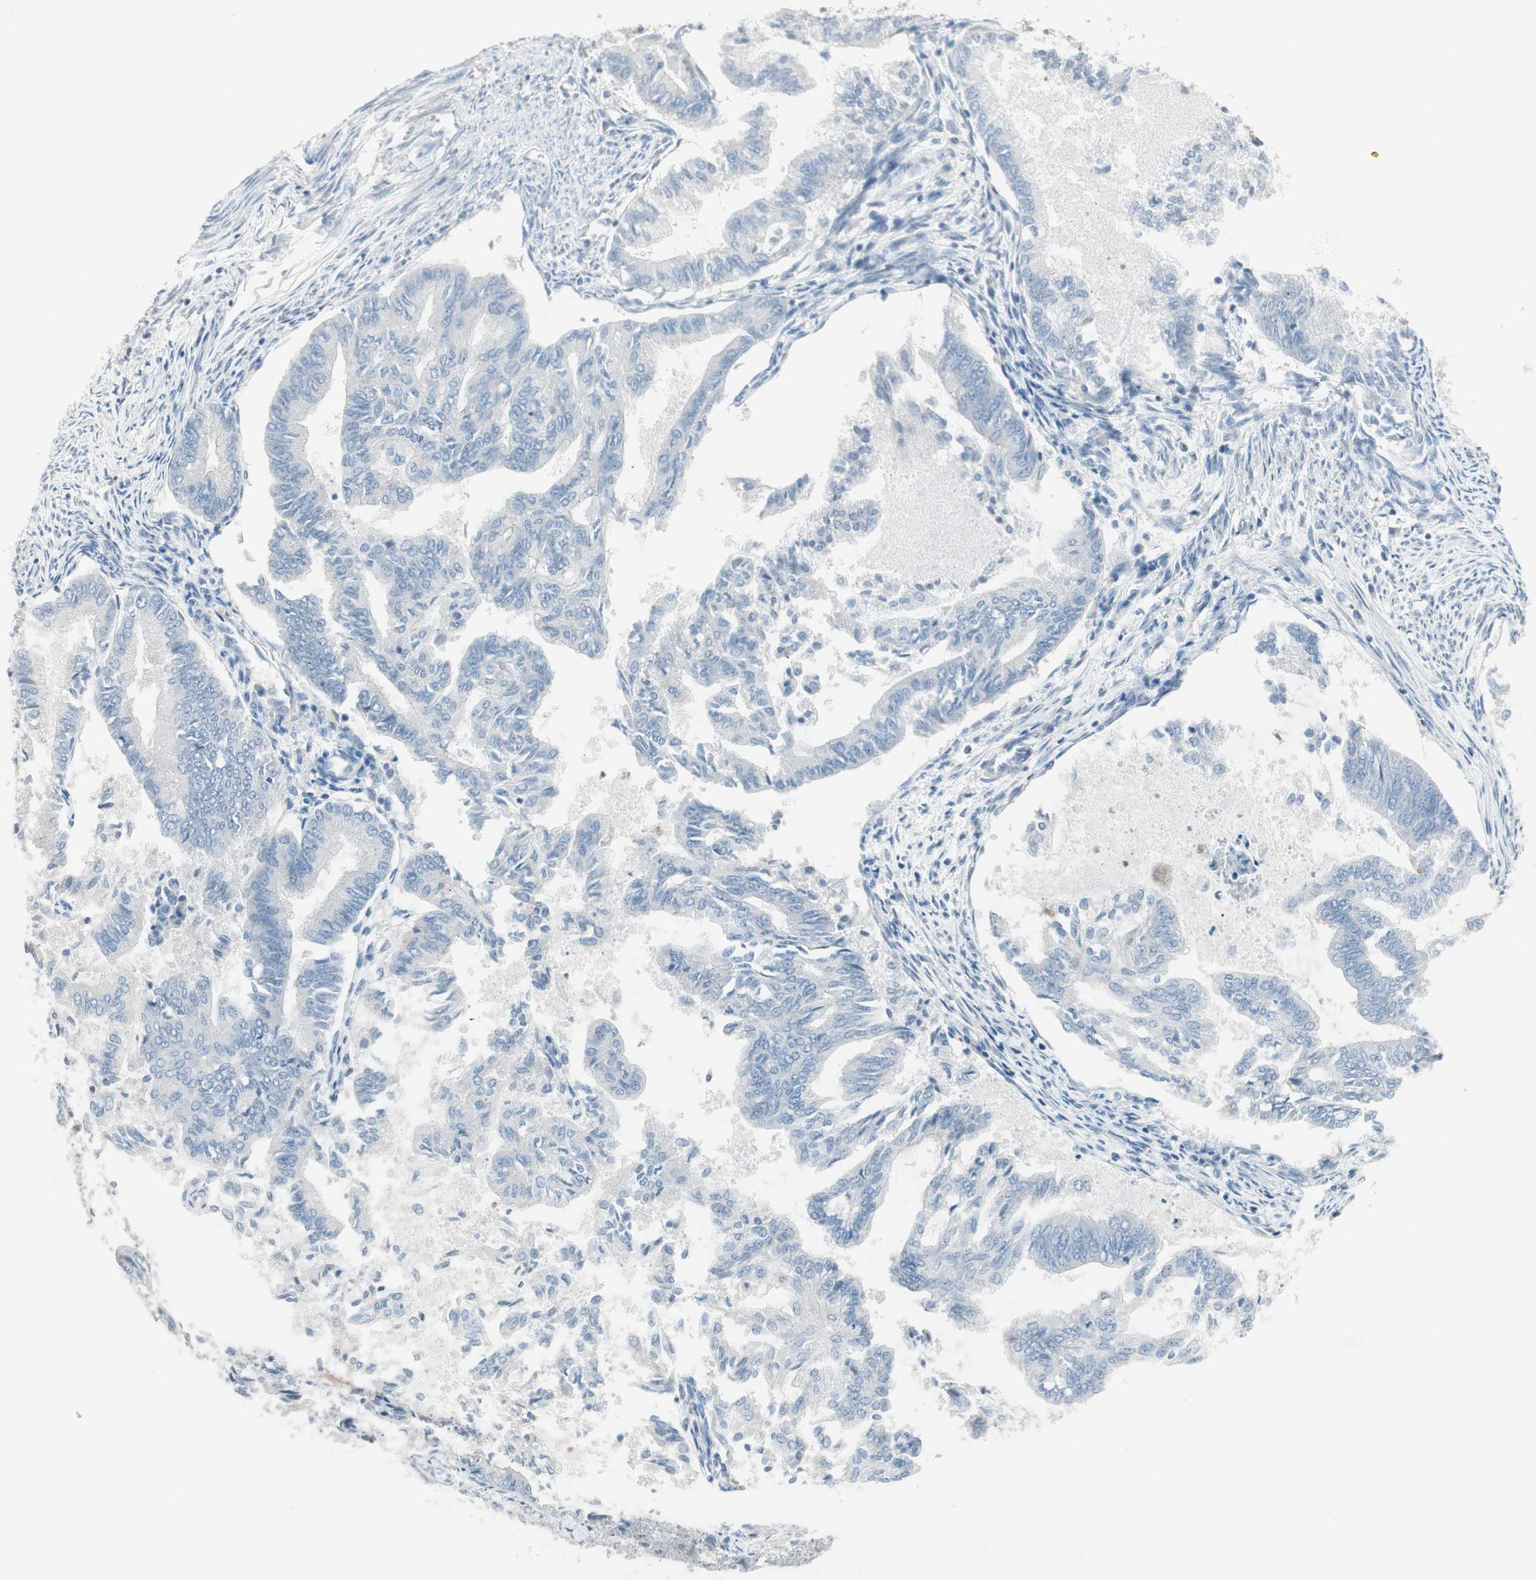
{"staining": {"intensity": "negative", "quantity": "none", "location": "none"}, "tissue": "endometrial cancer", "cell_type": "Tumor cells", "image_type": "cancer", "snomed": [{"axis": "morphology", "description": "Adenocarcinoma, NOS"}, {"axis": "topography", "description": "Endometrium"}], "caption": "Immunohistochemical staining of endometrial cancer reveals no significant positivity in tumor cells.", "gene": "ITLN2", "patient": {"sex": "female", "age": 86}}